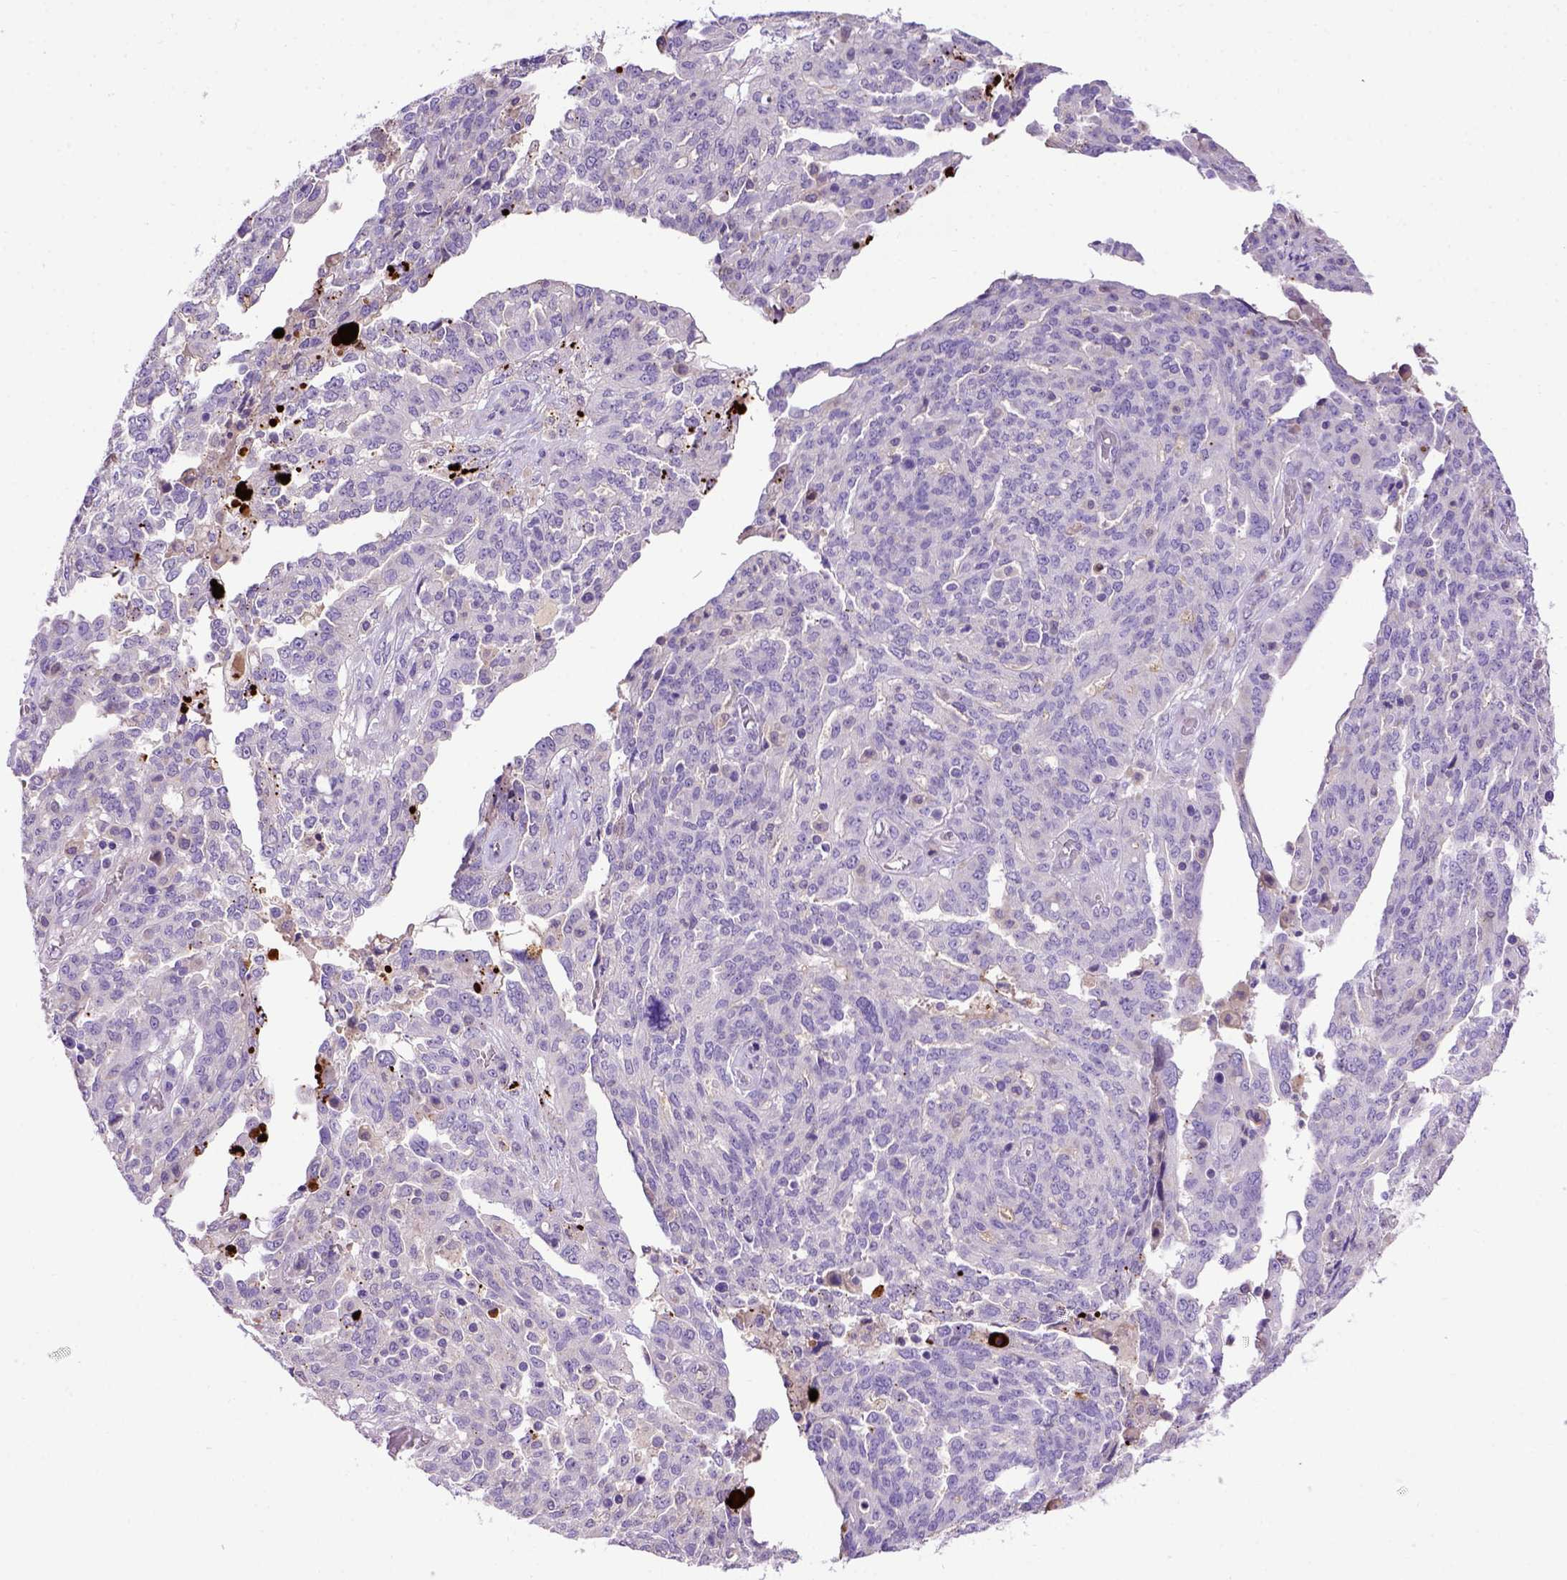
{"staining": {"intensity": "negative", "quantity": "none", "location": "none"}, "tissue": "ovarian cancer", "cell_type": "Tumor cells", "image_type": "cancer", "snomed": [{"axis": "morphology", "description": "Cystadenocarcinoma, serous, NOS"}, {"axis": "topography", "description": "Ovary"}], "caption": "Photomicrograph shows no protein staining in tumor cells of serous cystadenocarcinoma (ovarian) tissue.", "gene": "ADAM12", "patient": {"sex": "female", "age": 67}}